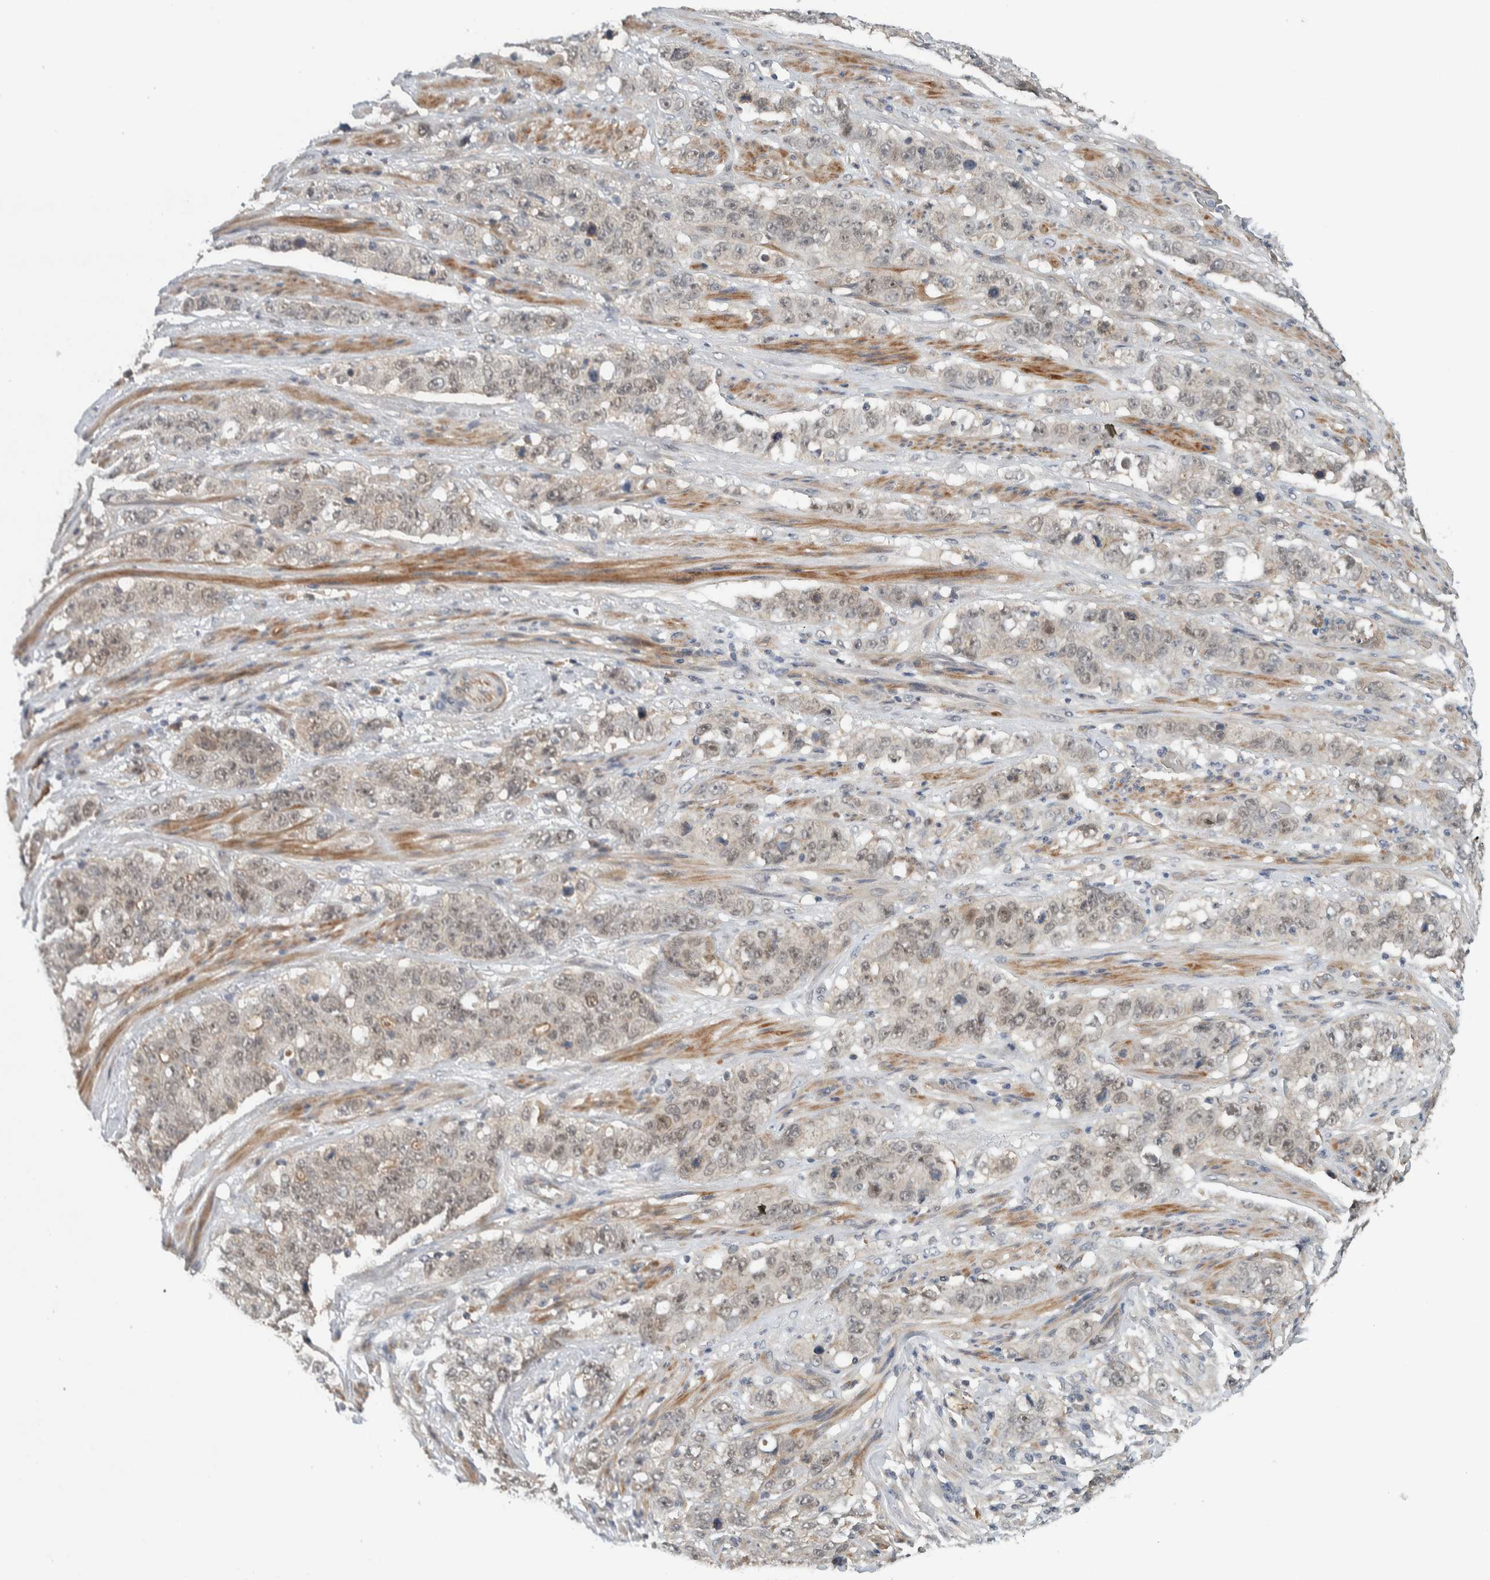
{"staining": {"intensity": "weak", "quantity": "<25%", "location": "cytoplasmic/membranous,nuclear"}, "tissue": "stomach cancer", "cell_type": "Tumor cells", "image_type": "cancer", "snomed": [{"axis": "morphology", "description": "Adenocarcinoma, NOS"}, {"axis": "topography", "description": "Stomach"}], "caption": "This is a micrograph of immunohistochemistry staining of stomach cancer, which shows no positivity in tumor cells.", "gene": "ARMC7", "patient": {"sex": "male", "age": 48}}